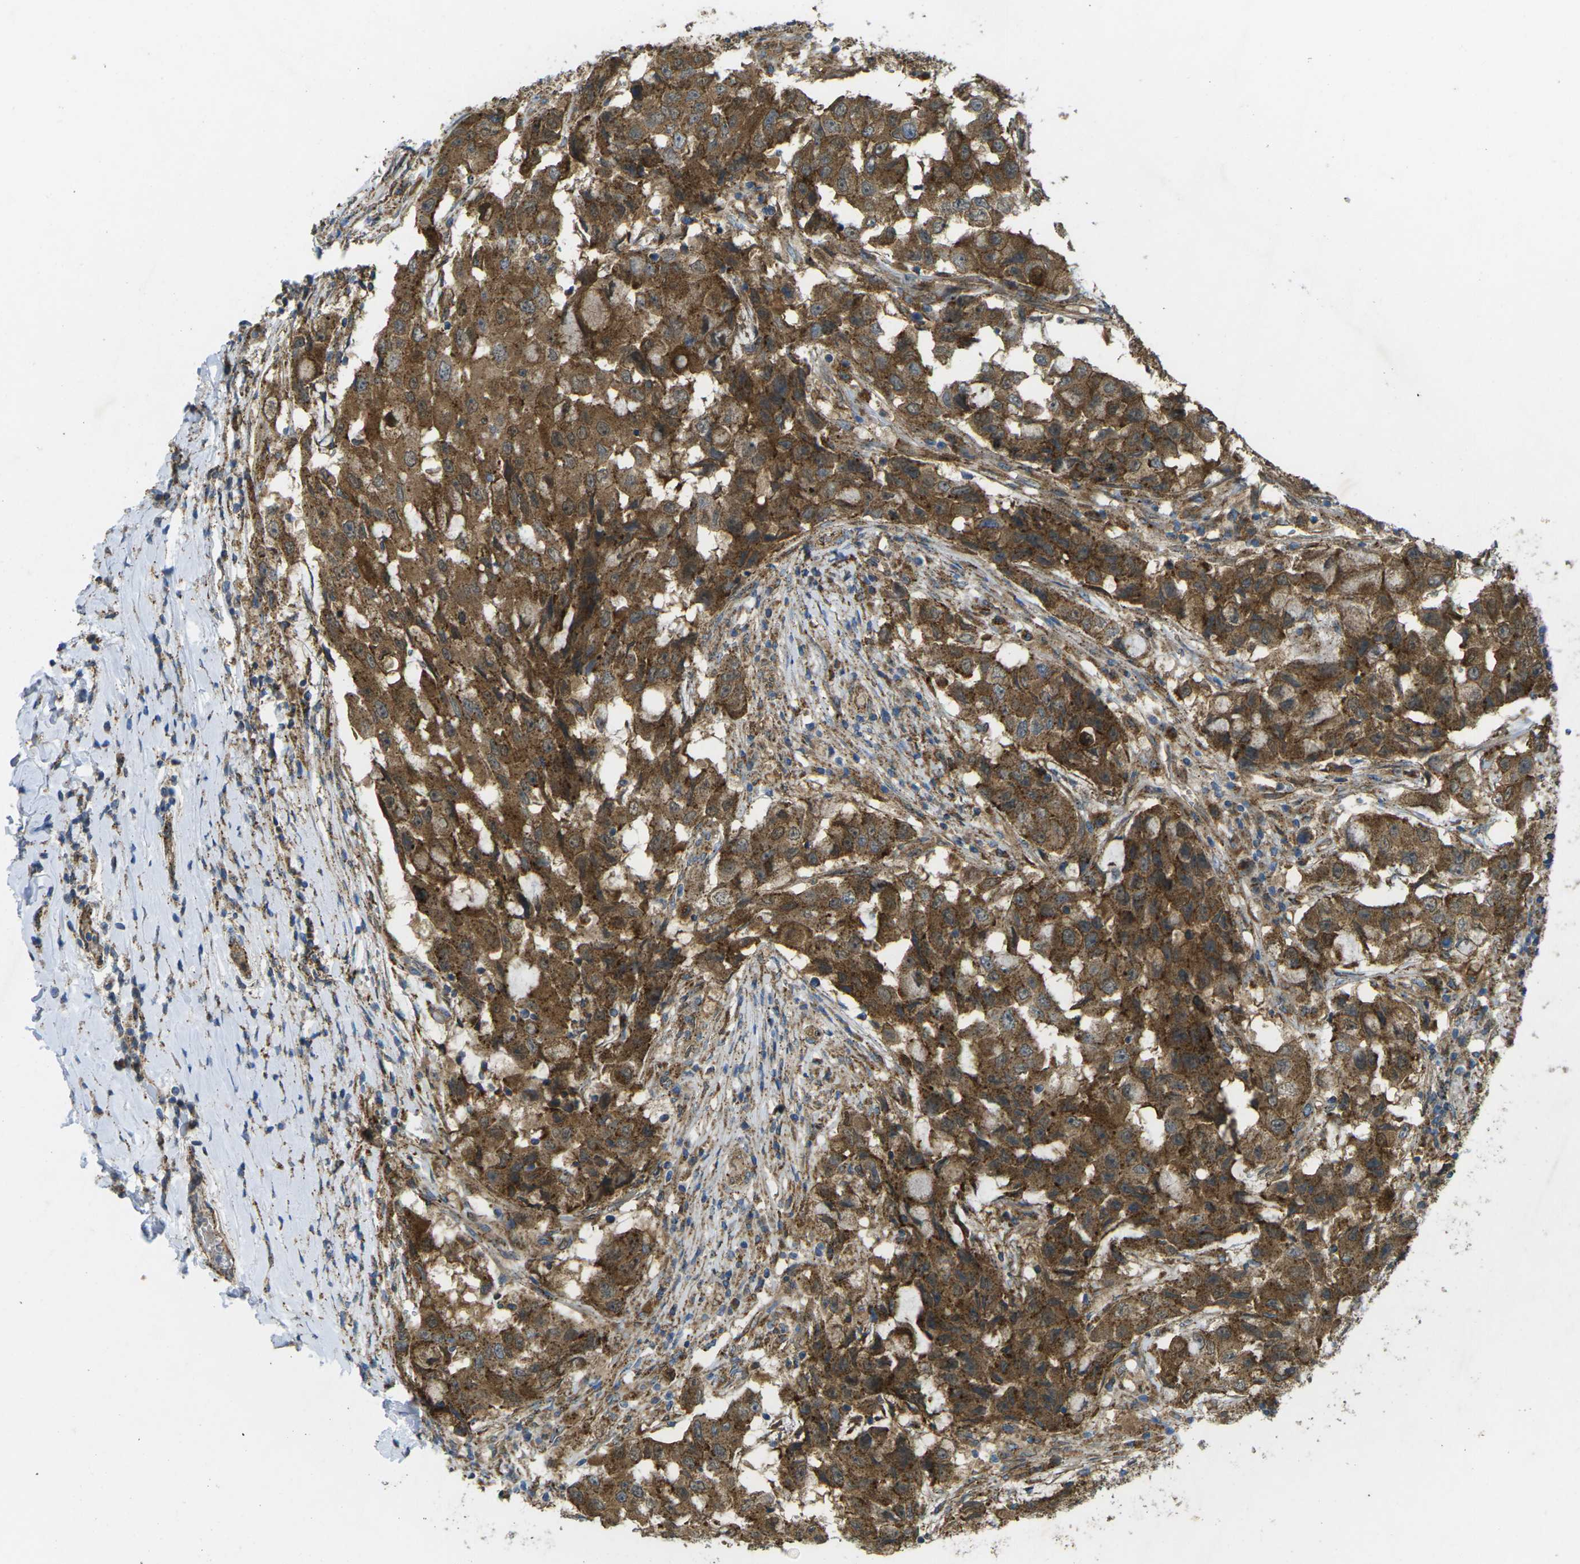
{"staining": {"intensity": "strong", "quantity": ">75%", "location": "cytoplasmic/membranous"}, "tissue": "breast cancer", "cell_type": "Tumor cells", "image_type": "cancer", "snomed": [{"axis": "morphology", "description": "Duct carcinoma"}, {"axis": "topography", "description": "Breast"}], "caption": "IHC image of breast cancer (invasive ductal carcinoma) stained for a protein (brown), which exhibits high levels of strong cytoplasmic/membranous expression in approximately >75% of tumor cells.", "gene": "CHMP3", "patient": {"sex": "female", "age": 27}}